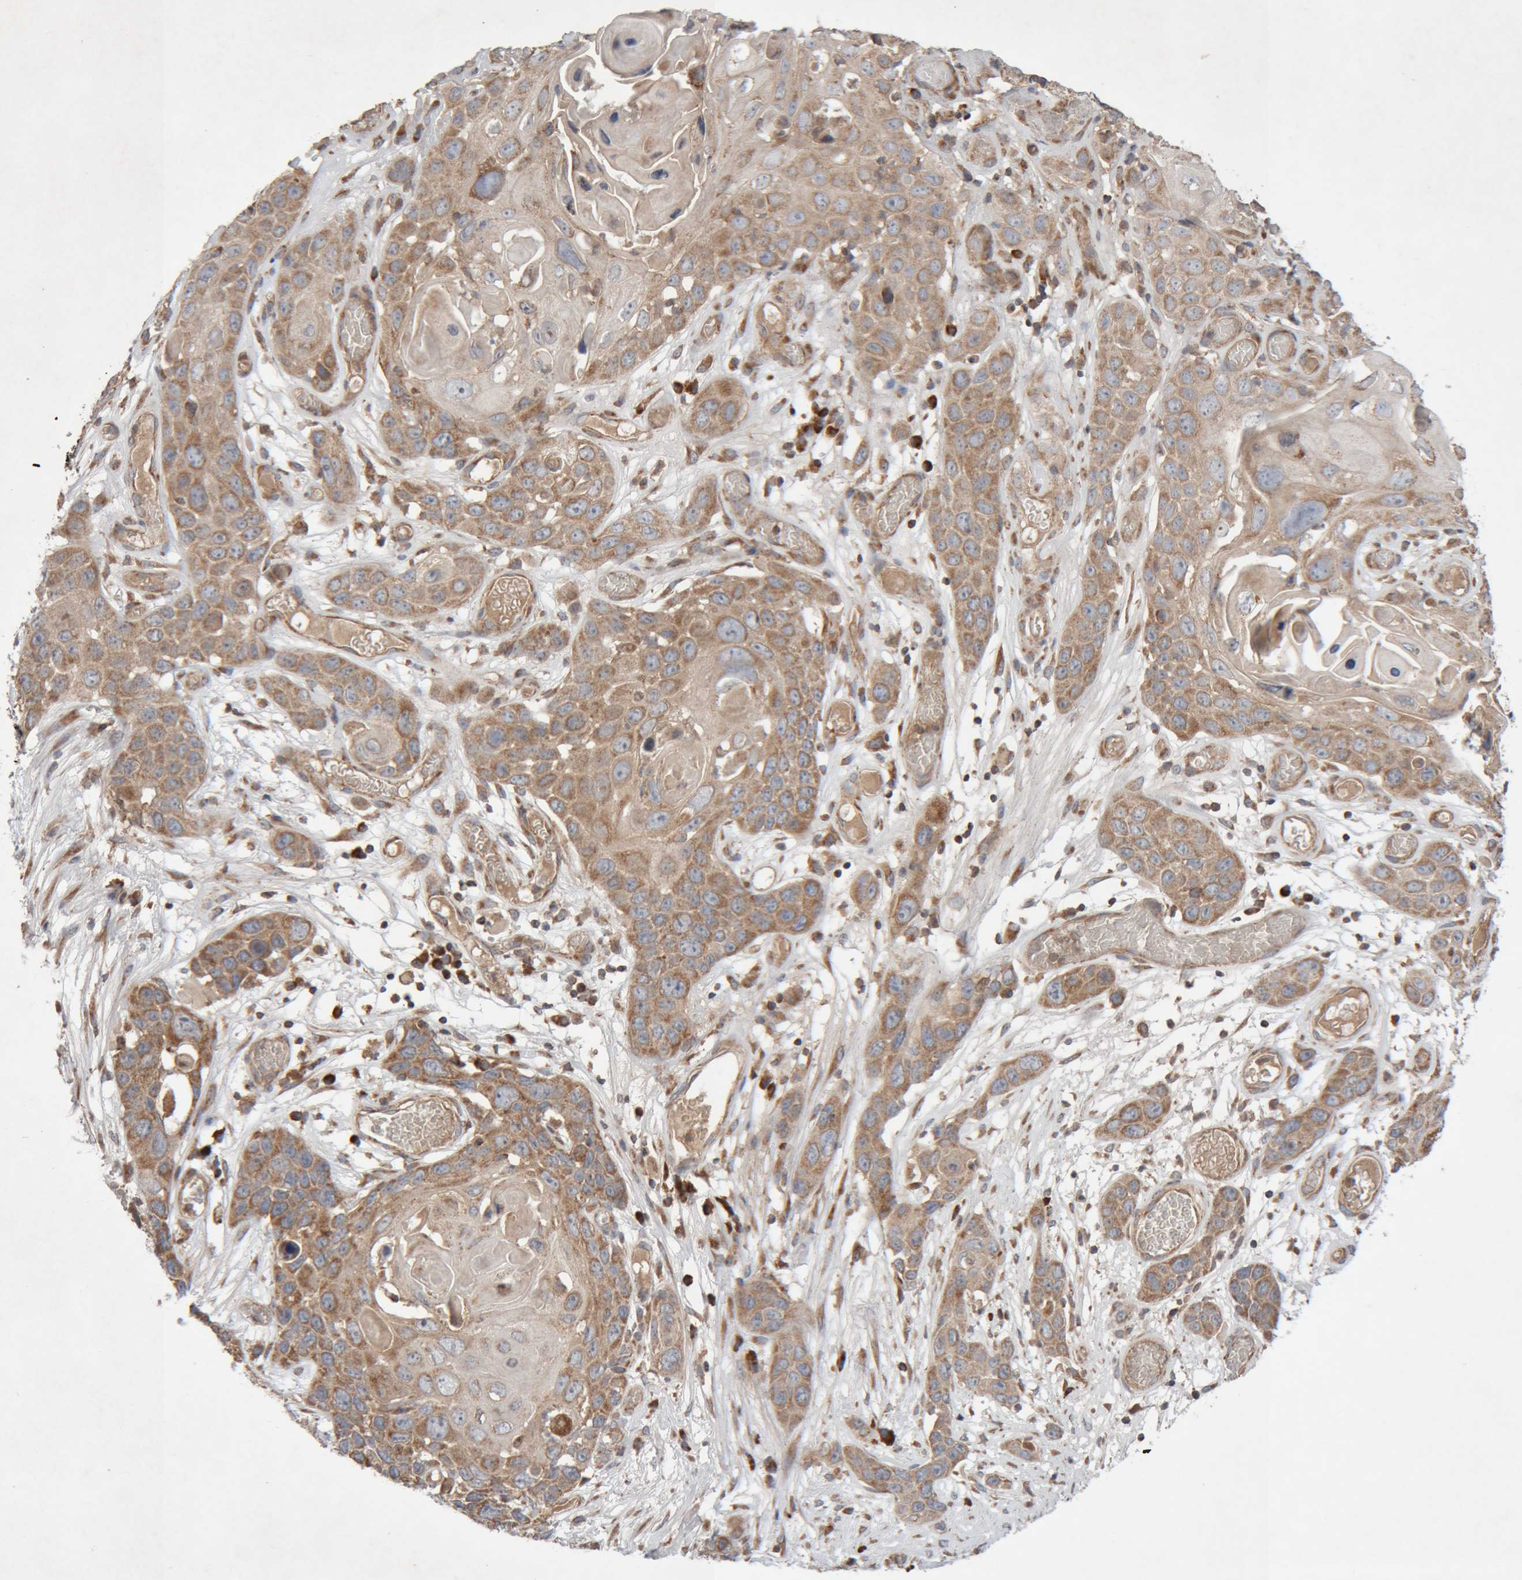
{"staining": {"intensity": "moderate", "quantity": ">75%", "location": "cytoplasmic/membranous"}, "tissue": "skin cancer", "cell_type": "Tumor cells", "image_type": "cancer", "snomed": [{"axis": "morphology", "description": "Squamous cell carcinoma, NOS"}, {"axis": "topography", "description": "Skin"}], "caption": "Human squamous cell carcinoma (skin) stained with a brown dye shows moderate cytoplasmic/membranous positive expression in approximately >75% of tumor cells.", "gene": "KIF21B", "patient": {"sex": "male", "age": 55}}